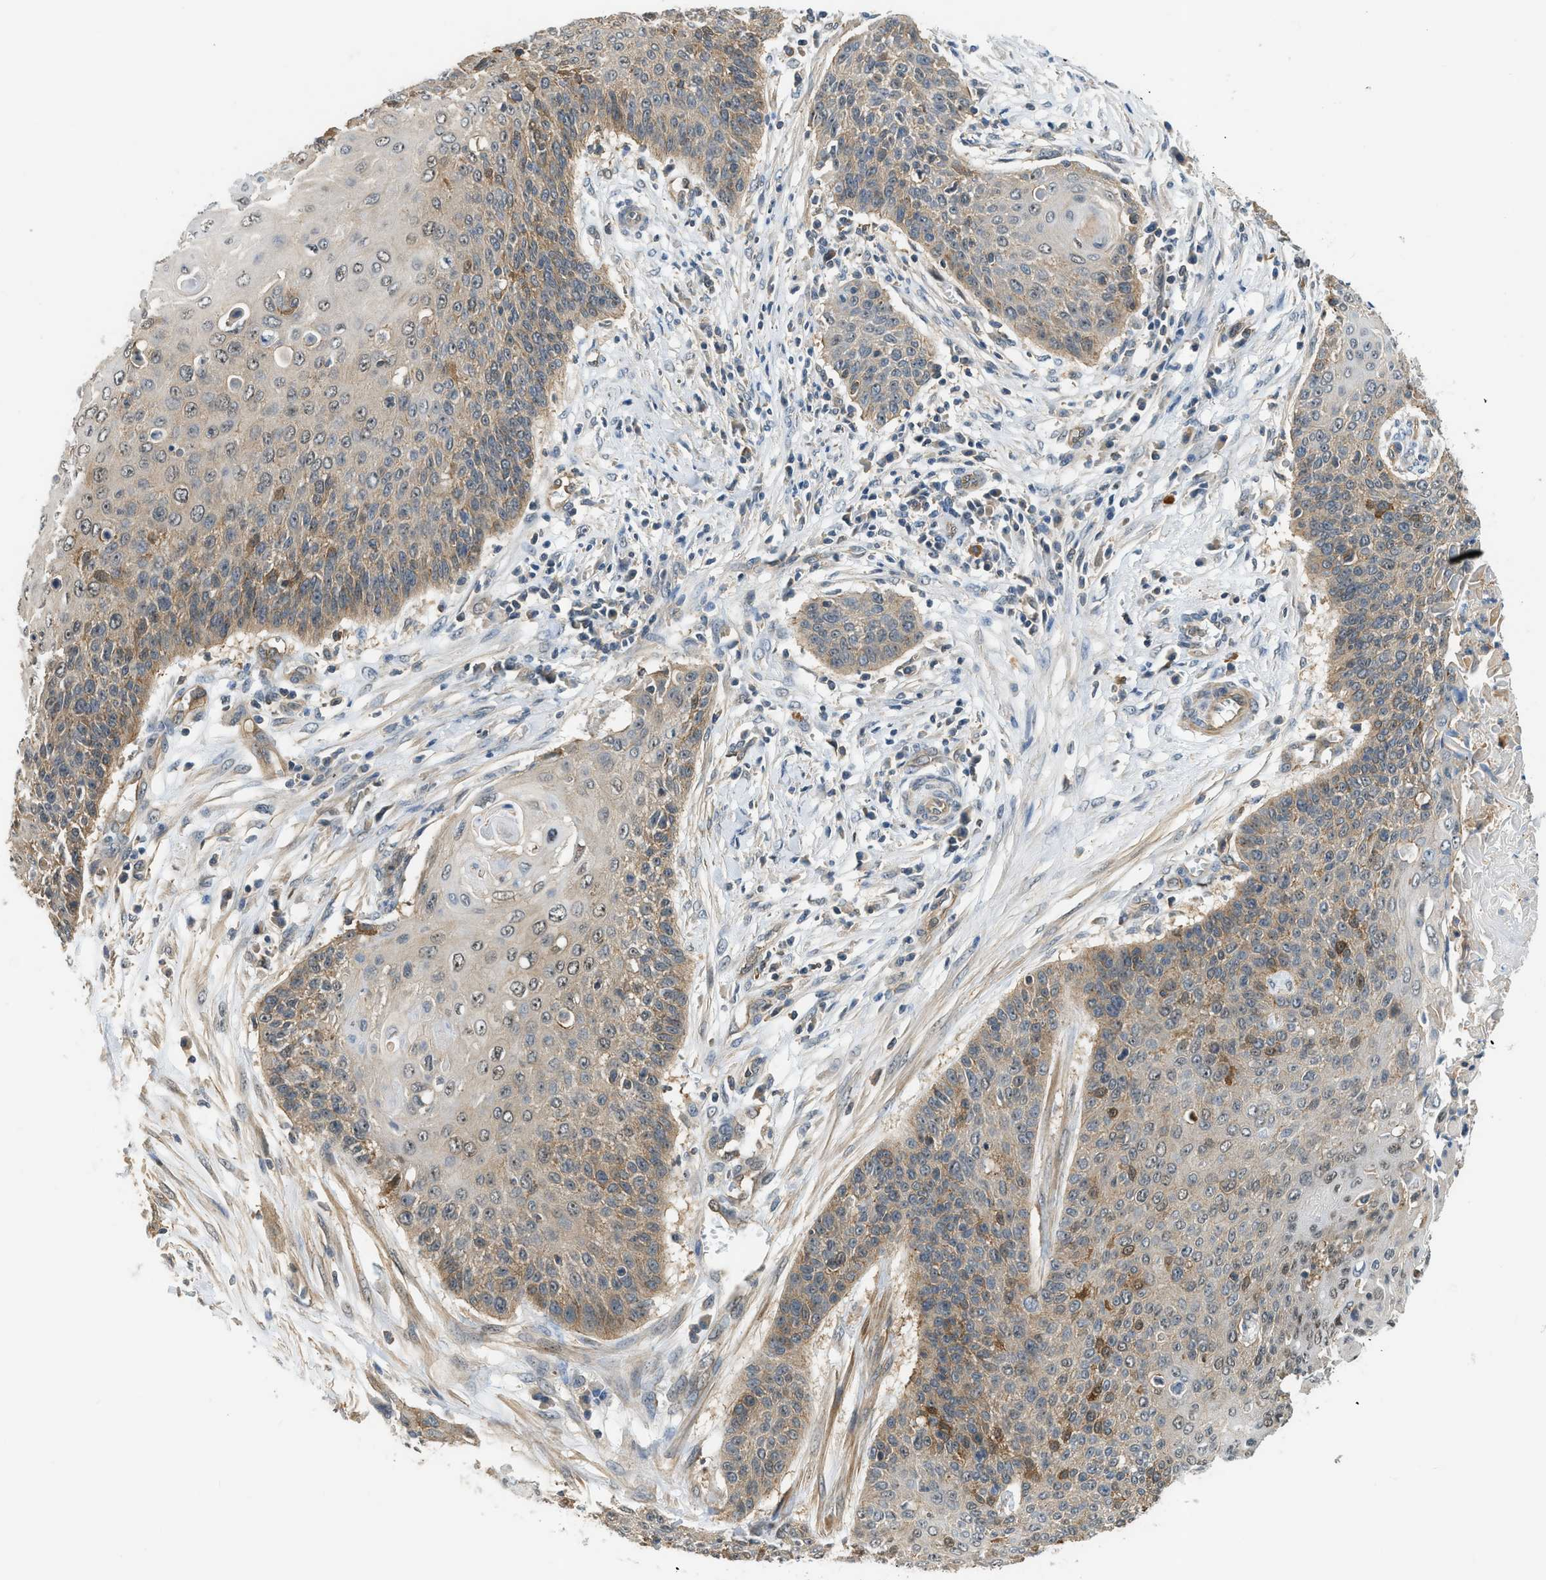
{"staining": {"intensity": "moderate", "quantity": "25%-75%", "location": "cytoplasmic/membranous"}, "tissue": "cervical cancer", "cell_type": "Tumor cells", "image_type": "cancer", "snomed": [{"axis": "morphology", "description": "Squamous cell carcinoma, NOS"}, {"axis": "topography", "description": "Cervix"}], "caption": "The image displays staining of cervical squamous cell carcinoma, revealing moderate cytoplasmic/membranous protein staining (brown color) within tumor cells.", "gene": "CBLB", "patient": {"sex": "female", "age": 39}}